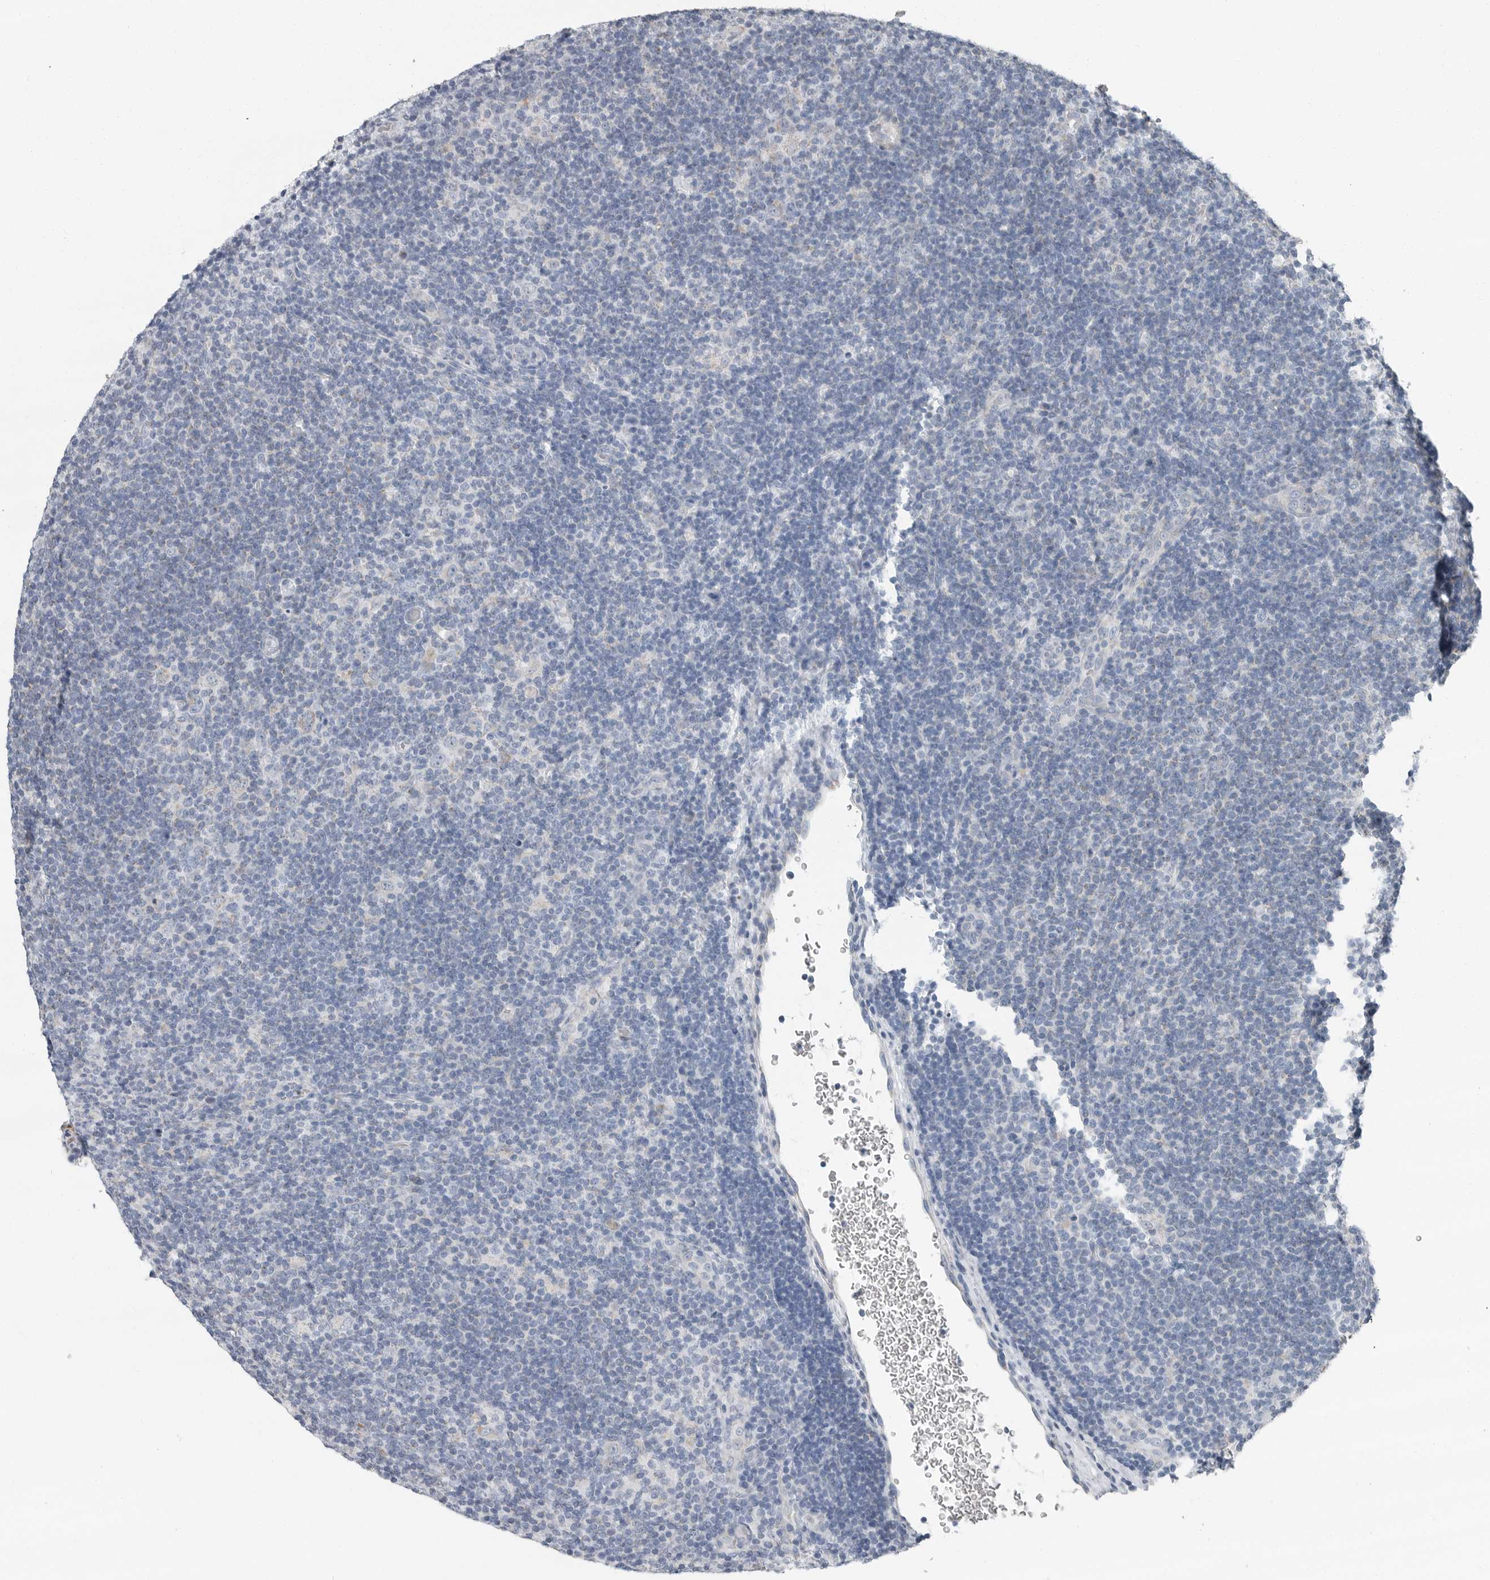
{"staining": {"intensity": "negative", "quantity": "none", "location": "none"}, "tissue": "lymphoma", "cell_type": "Tumor cells", "image_type": "cancer", "snomed": [{"axis": "morphology", "description": "Hodgkin's disease, NOS"}, {"axis": "topography", "description": "Lymph node"}], "caption": "Tumor cells show no significant positivity in lymphoma.", "gene": "PLN", "patient": {"sex": "female", "age": 57}}